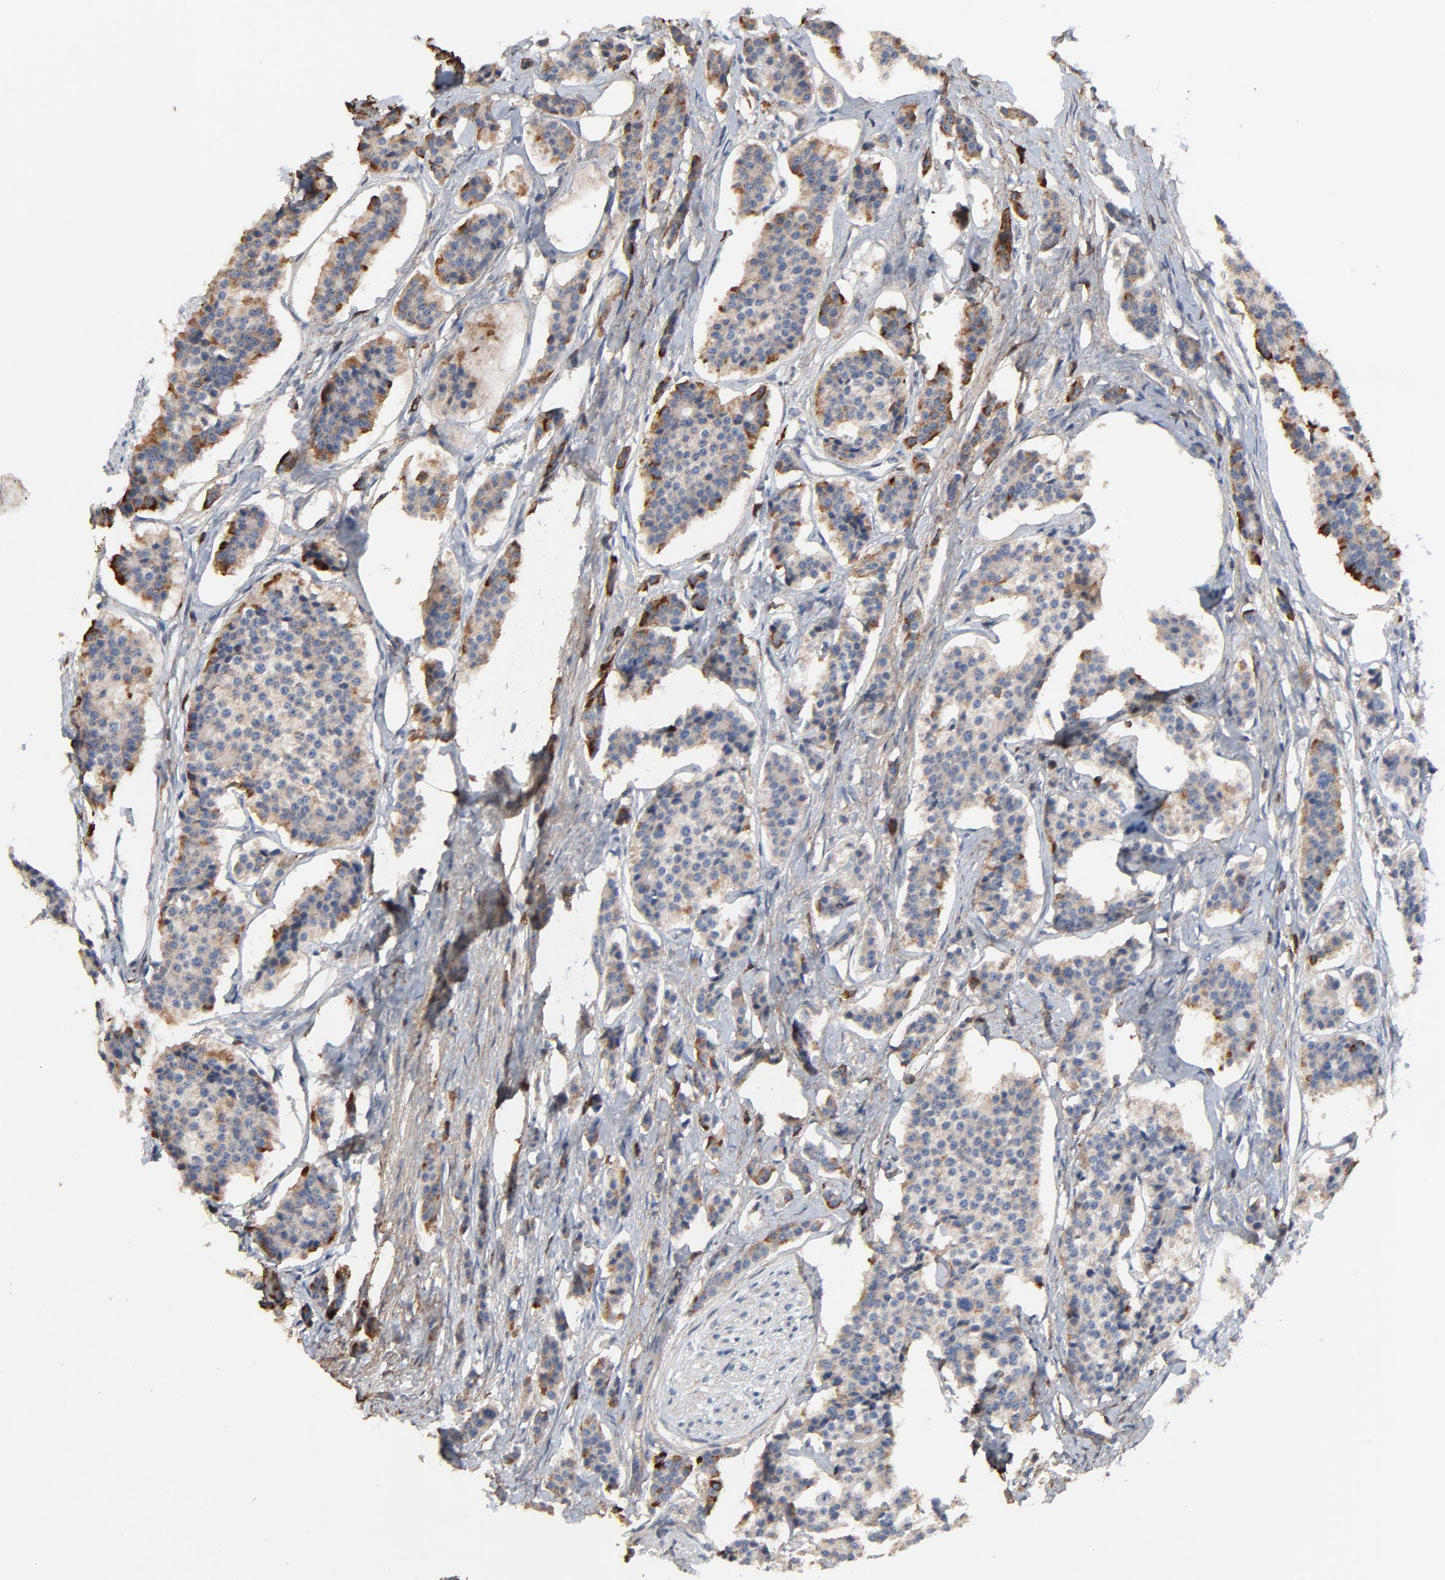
{"staining": {"intensity": "weak", "quantity": "25%-75%", "location": "cytoplasmic/membranous"}, "tissue": "carcinoid", "cell_type": "Tumor cells", "image_type": "cancer", "snomed": [{"axis": "morphology", "description": "Carcinoid, malignant, NOS"}, {"axis": "topography", "description": "Small intestine"}], "caption": "Carcinoid (malignant) stained for a protein (brown) shows weak cytoplasmic/membranous positive staining in about 25%-75% of tumor cells.", "gene": "SKAP1", "patient": {"sex": "male", "age": 63}}